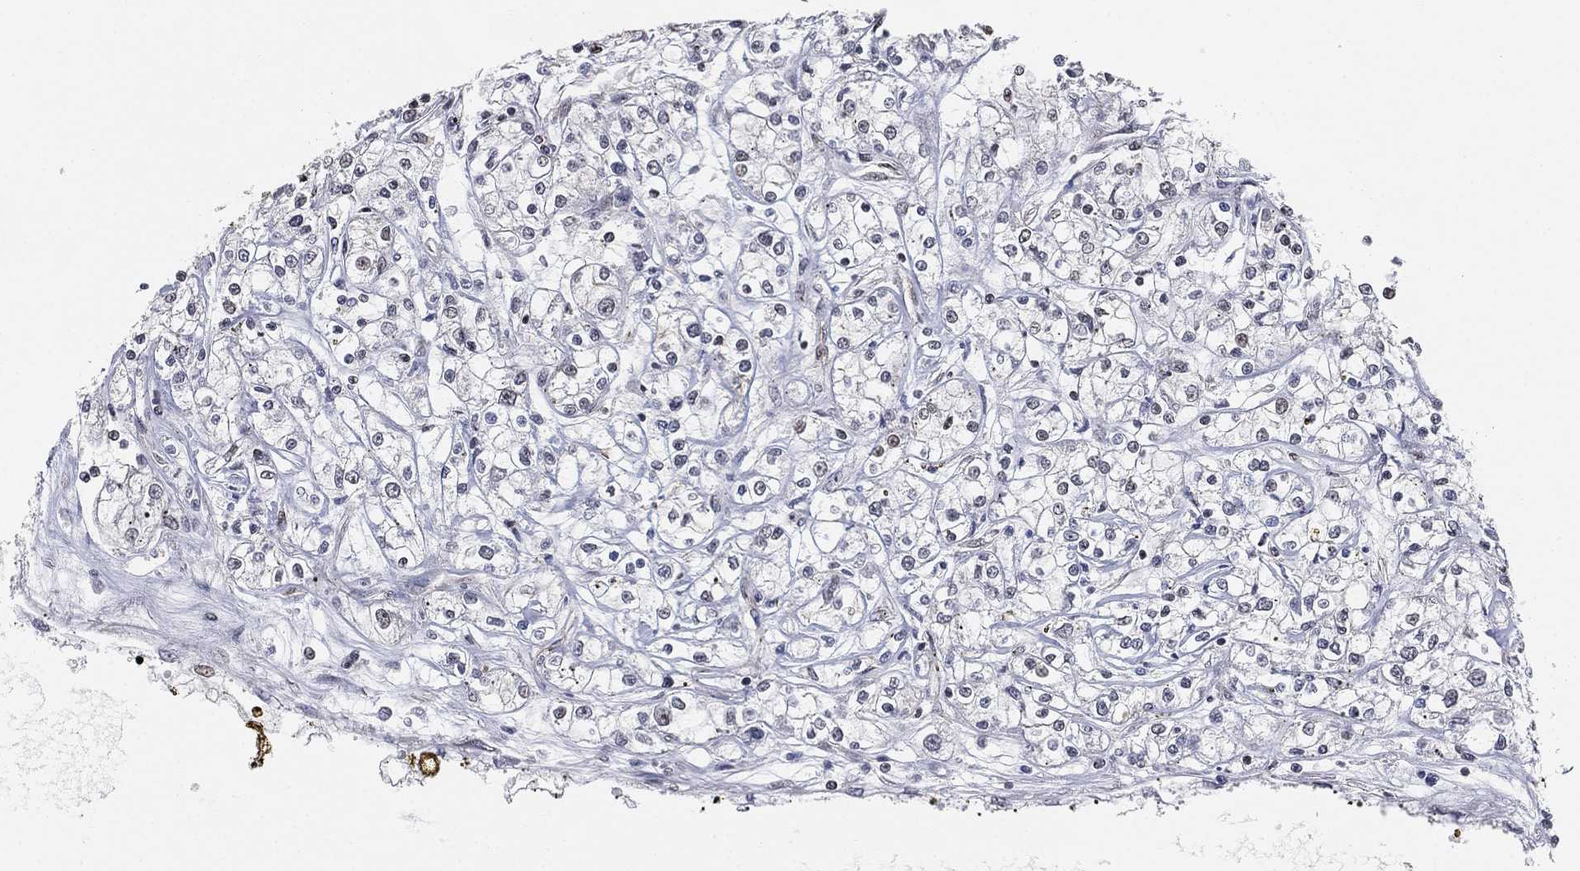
{"staining": {"intensity": "negative", "quantity": "none", "location": "none"}, "tissue": "renal cancer", "cell_type": "Tumor cells", "image_type": "cancer", "snomed": [{"axis": "morphology", "description": "Adenocarcinoma, NOS"}, {"axis": "topography", "description": "Kidney"}], "caption": "Renal cancer was stained to show a protein in brown. There is no significant staining in tumor cells. (IHC, brightfield microscopy, high magnification).", "gene": "RSRC2", "patient": {"sex": "female", "age": 59}}